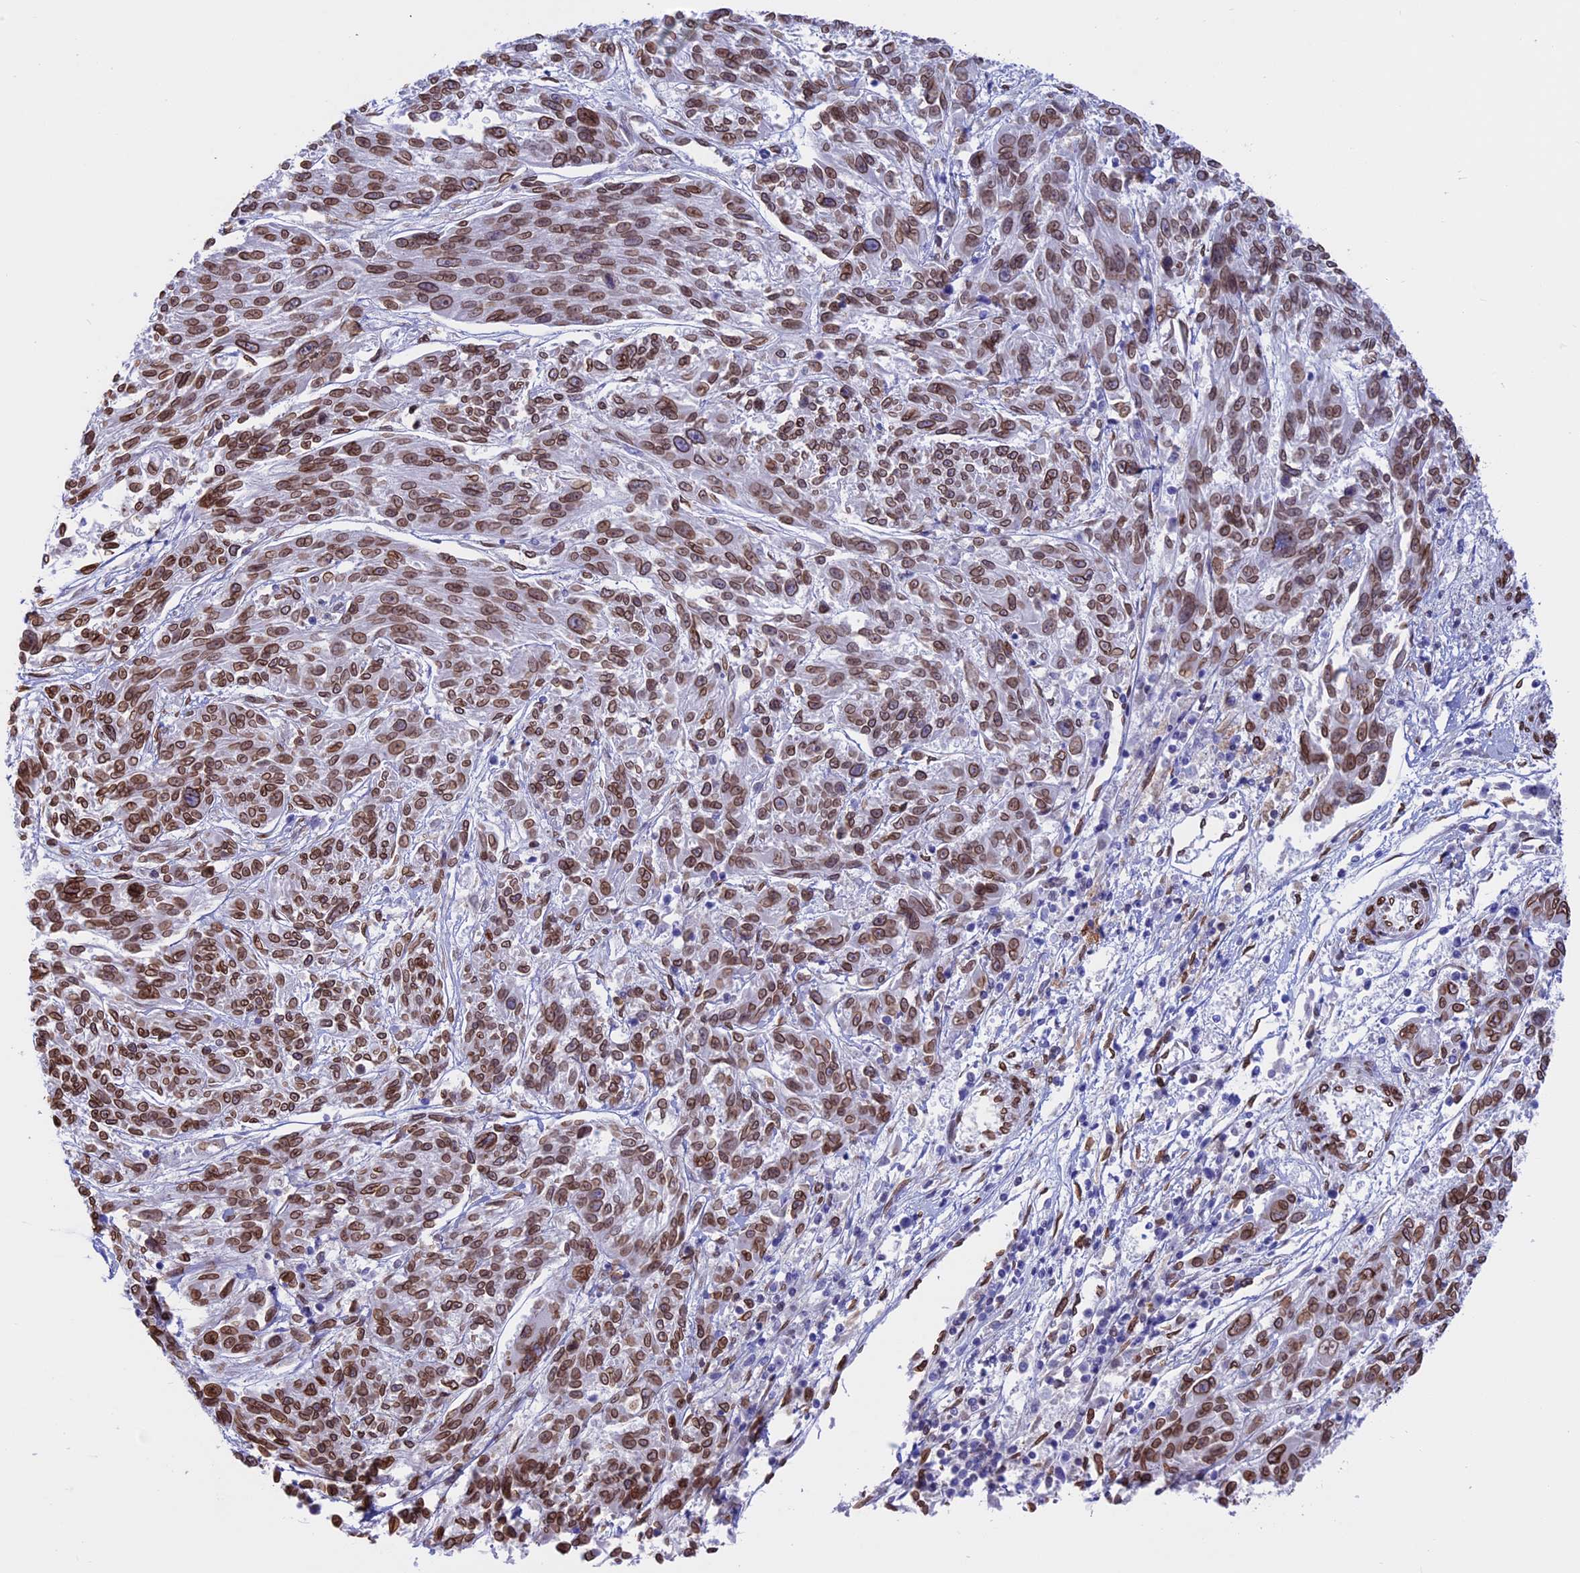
{"staining": {"intensity": "moderate", "quantity": ">75%", "location": "cytoplasmic/membranous,nuclear"}, "tissue": "melanoma", "cell_type": "Tumor cells", "image_type": "cancer", "snomed": [{"axis": "morphology", "description": "Malignant melanoma, NOS"}, {"axis": "topography", "description": "Skin"}], "caption": "Immunohistochemical staining of malignant melanoma shows medium levels of moderate cytoplasmic/membranous and nuclear expression in approximately >75% of tumor cells. The protein of interest is stained brown, and the nuclei are stained in blue (DAB (3,3'-diaminobenzidine) IHC with brightfield microscopy, high magnification).", "gene": "TMPRSS7", "patient": {"sex": "male", "age": 53}}